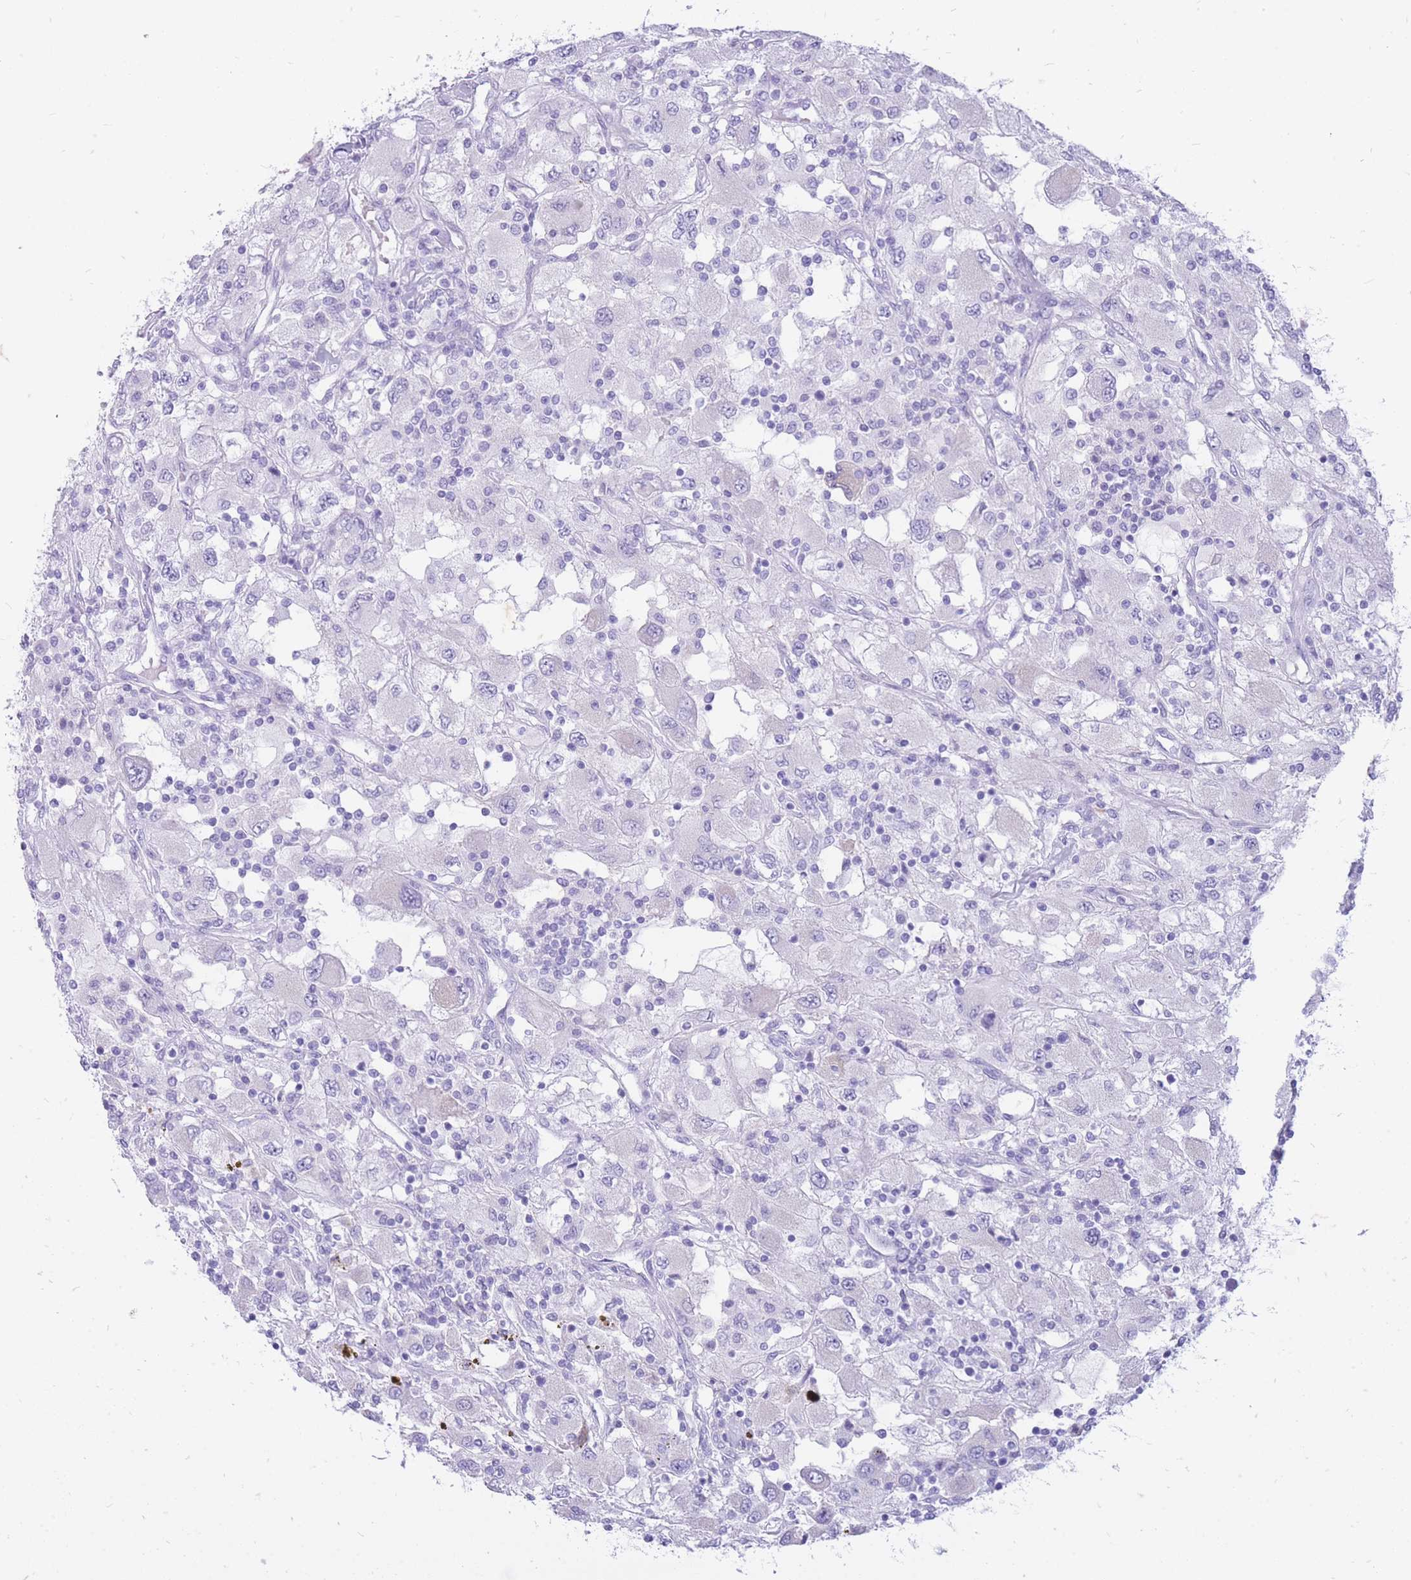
{"staining": {"intensity": "negative", "quantity": "none", "location": "none"}, "tissue": "renal cancer", "cell_type": "Tumor cells", "image_type": "cancer", "snomed": [{"axis": "morphology", "description": "Adenocarcinoma, NOS"}, {"axis": "topography", "description": "Kidney"}], "caption": "Tumor cells show no significant protein positivity in renal cancer (adenocarcinoma).", "gene": "ZFP37", "patient": {"sex": "female", "age": 67}}